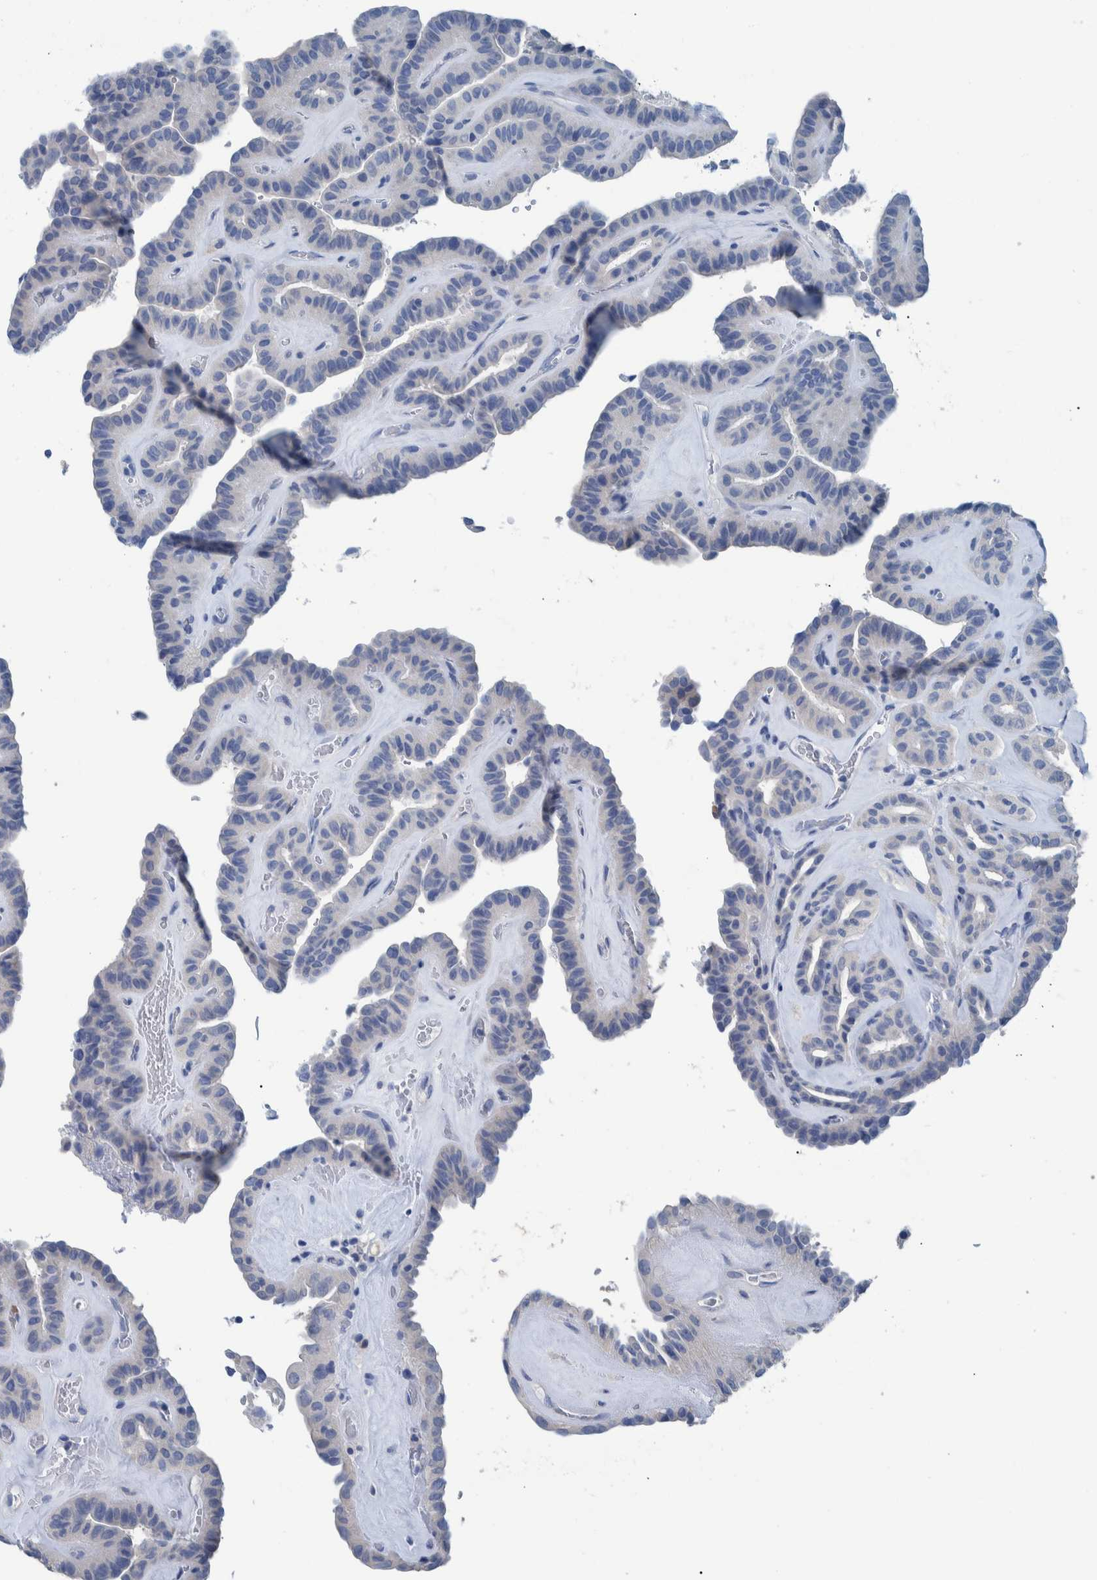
{"staining": {"intensity": "negative", "quantity": "none", "location": "none"}, "tissue": "thyroid cancer", "cell_type": "Tumor cells", "image_type": "cancer", "snomed": [{"axis": "morphology", "description": "Papillary adenocarcinoma, NOS"}, {"axis": "topography", "description": "Thyroid gland"}], "caption": "This histopathology image is of thyroid papillary adenocarcinoma stained with immunohistochemistry (IHC) to label a protein in brown with the nuclei are counter-stained blue. There is no staining in tumor cells. (DAB (3,3'-diaminobenzidine) immunohistochemistry (IHC), high magnification).", "gene": "IDO1", "patient": {"sex": "male", "age": 77}}